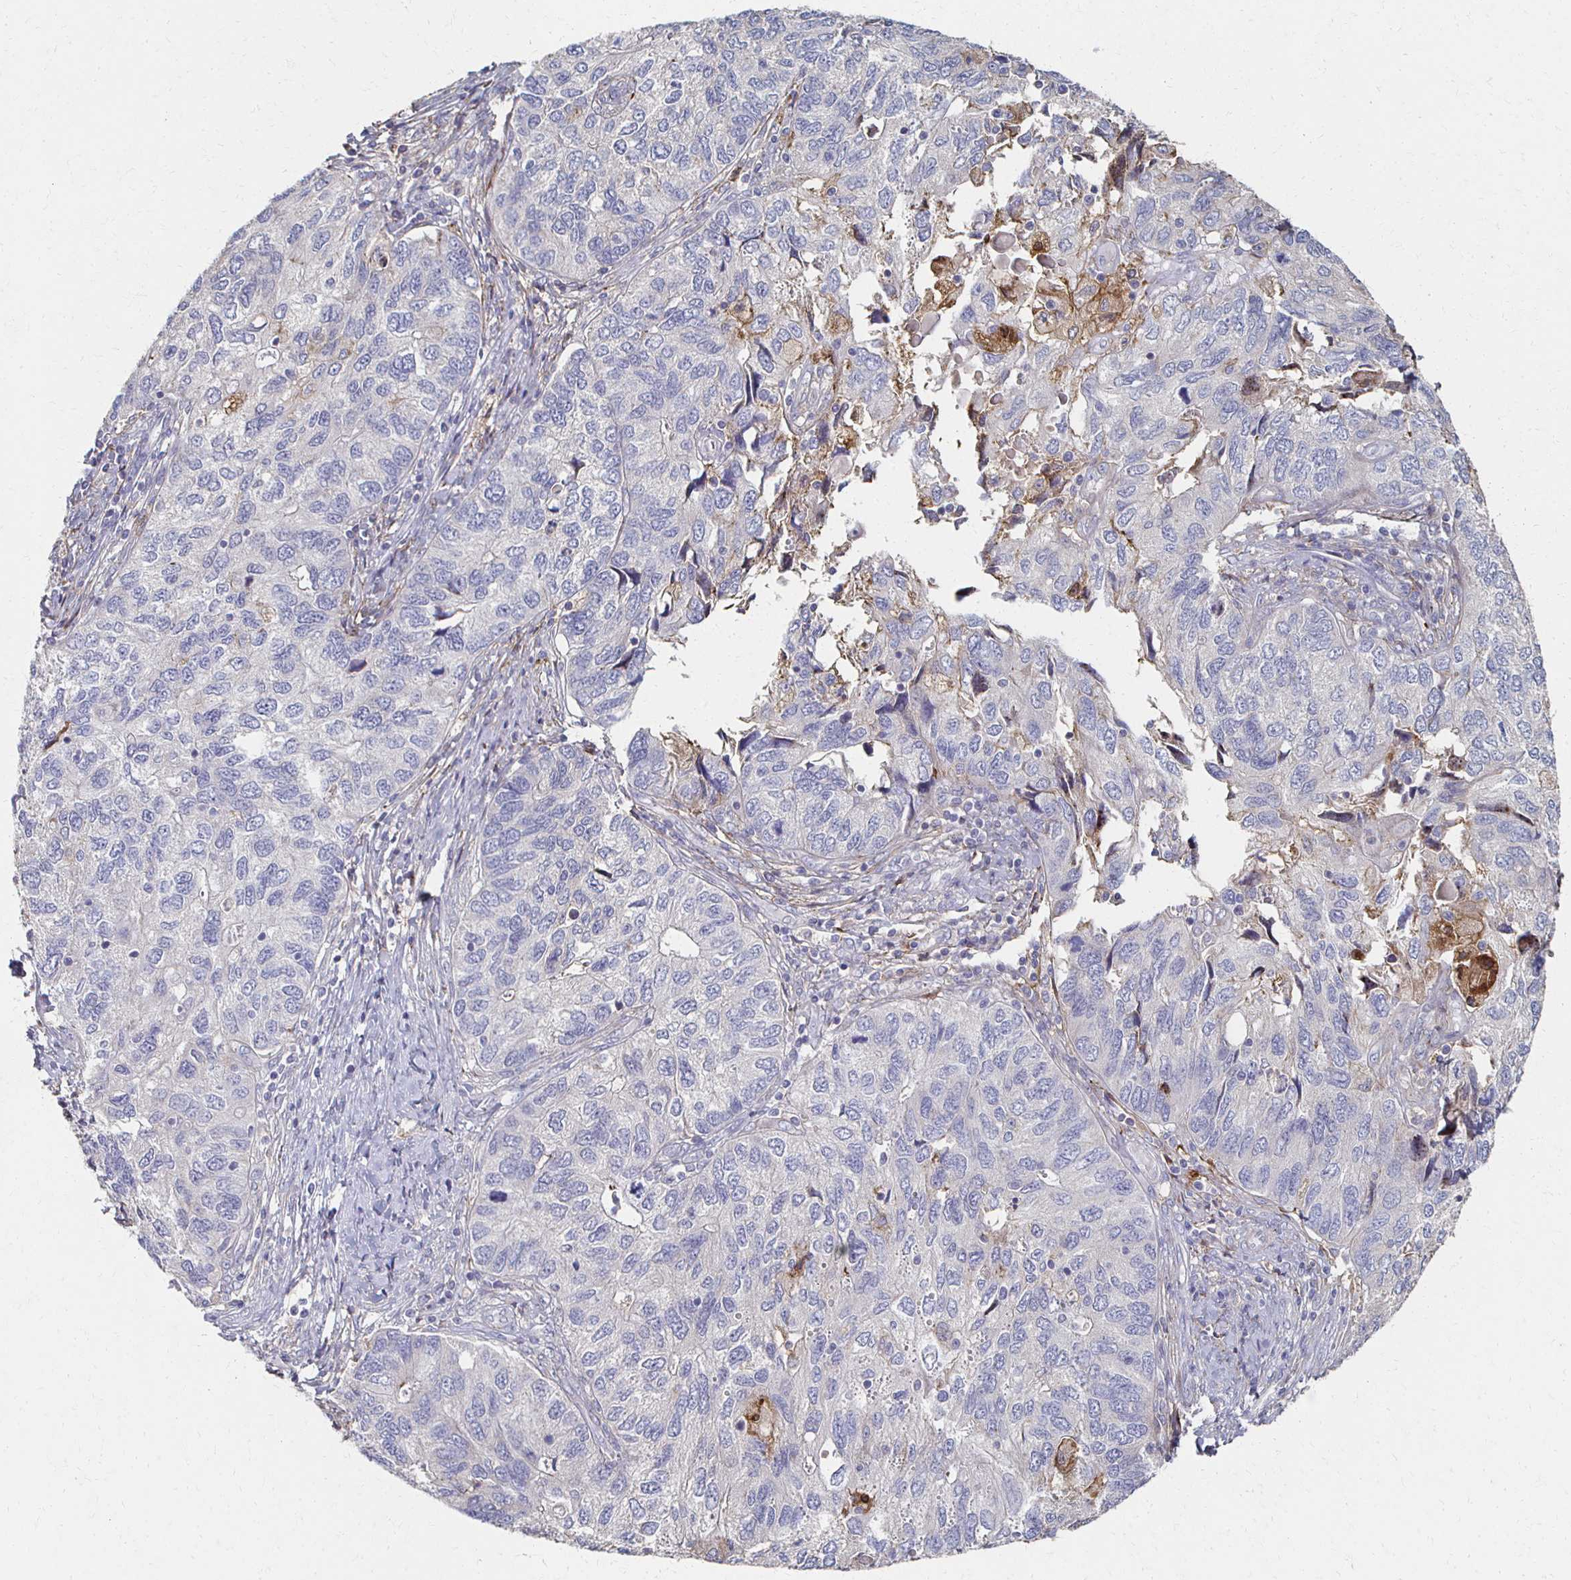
{"staining": {"intensity": "negative", "quantity": "none", "location": "none"}, "tissue": "endometrial cancer", "cell_type": "Tumor cells", "image_type": "cancer", "snomed": [{"axis": "morphology", "description": "Carcinoma, NOS"}, {"axis": "topography", "description": "Uterus"}], "caption": "IHC micrograph of endometrial carcinoma stained for a protein (brown), which reveals no expression in tumor cells.", "gene": "CX3CR1", "patient": {"sex": "female", "age": 76}}